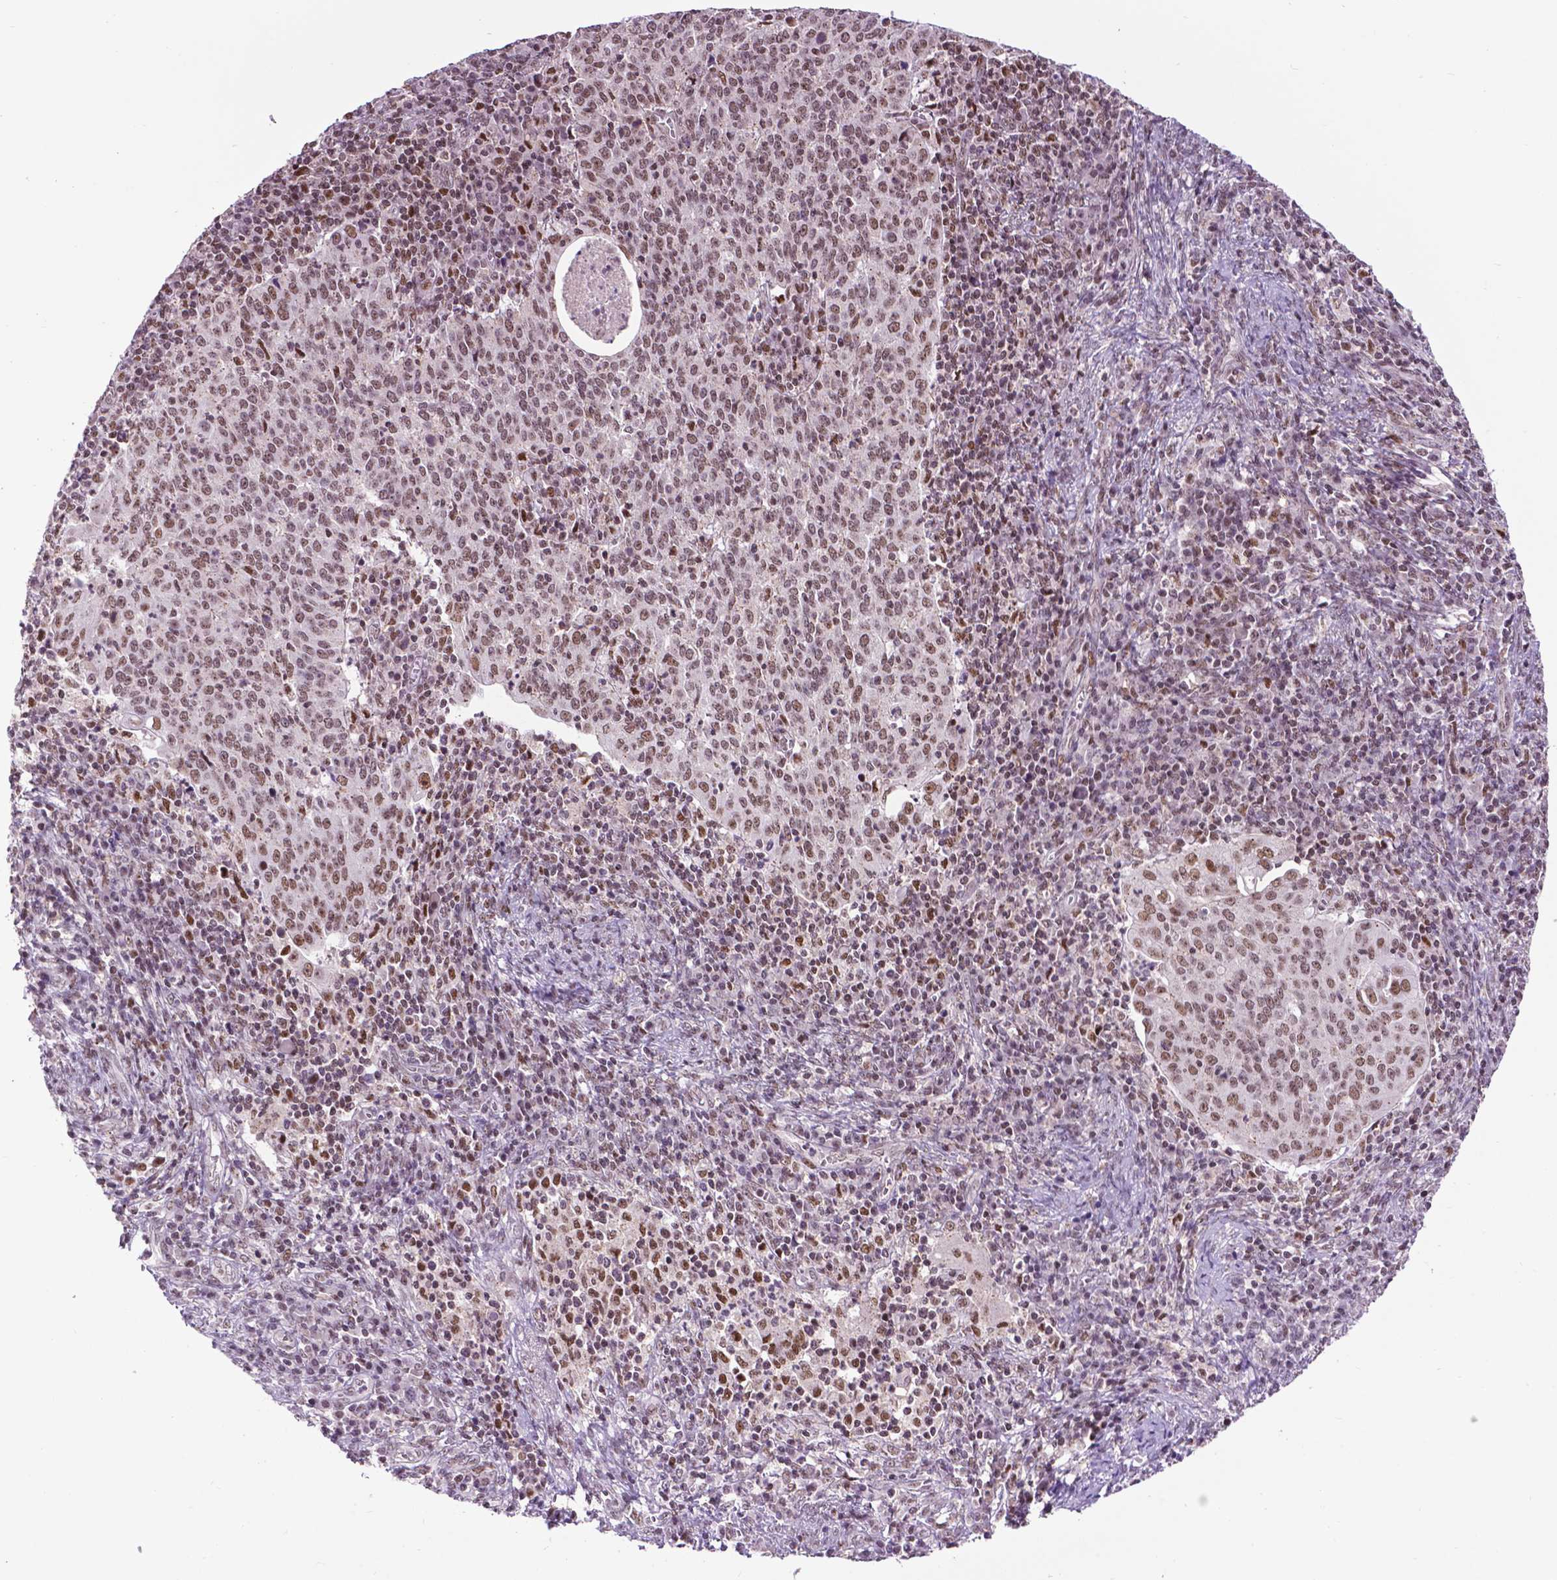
{"staining": {"intensity": "weak", "quantity": "25%-75%", "location": "nuclear"}, "tissue": "cervical cancer", "cell_type": "Tumor cells", "image_type": "cancer", "snomed": [{"axis": "morphology", "description": "Squamous cell carcinoma, NOS"}, {"axis": "topography", "description": "Cervix"}], "caption": "IHC (DAB (3,3'-diaminobenzidine)) staining of cervical squamous cell carcinoma displays weak nuclear protein expression in approximately 25%-75% of tumor cells.", "gene": "EAF1", "patient": {"sex": "female", "age": 39}}